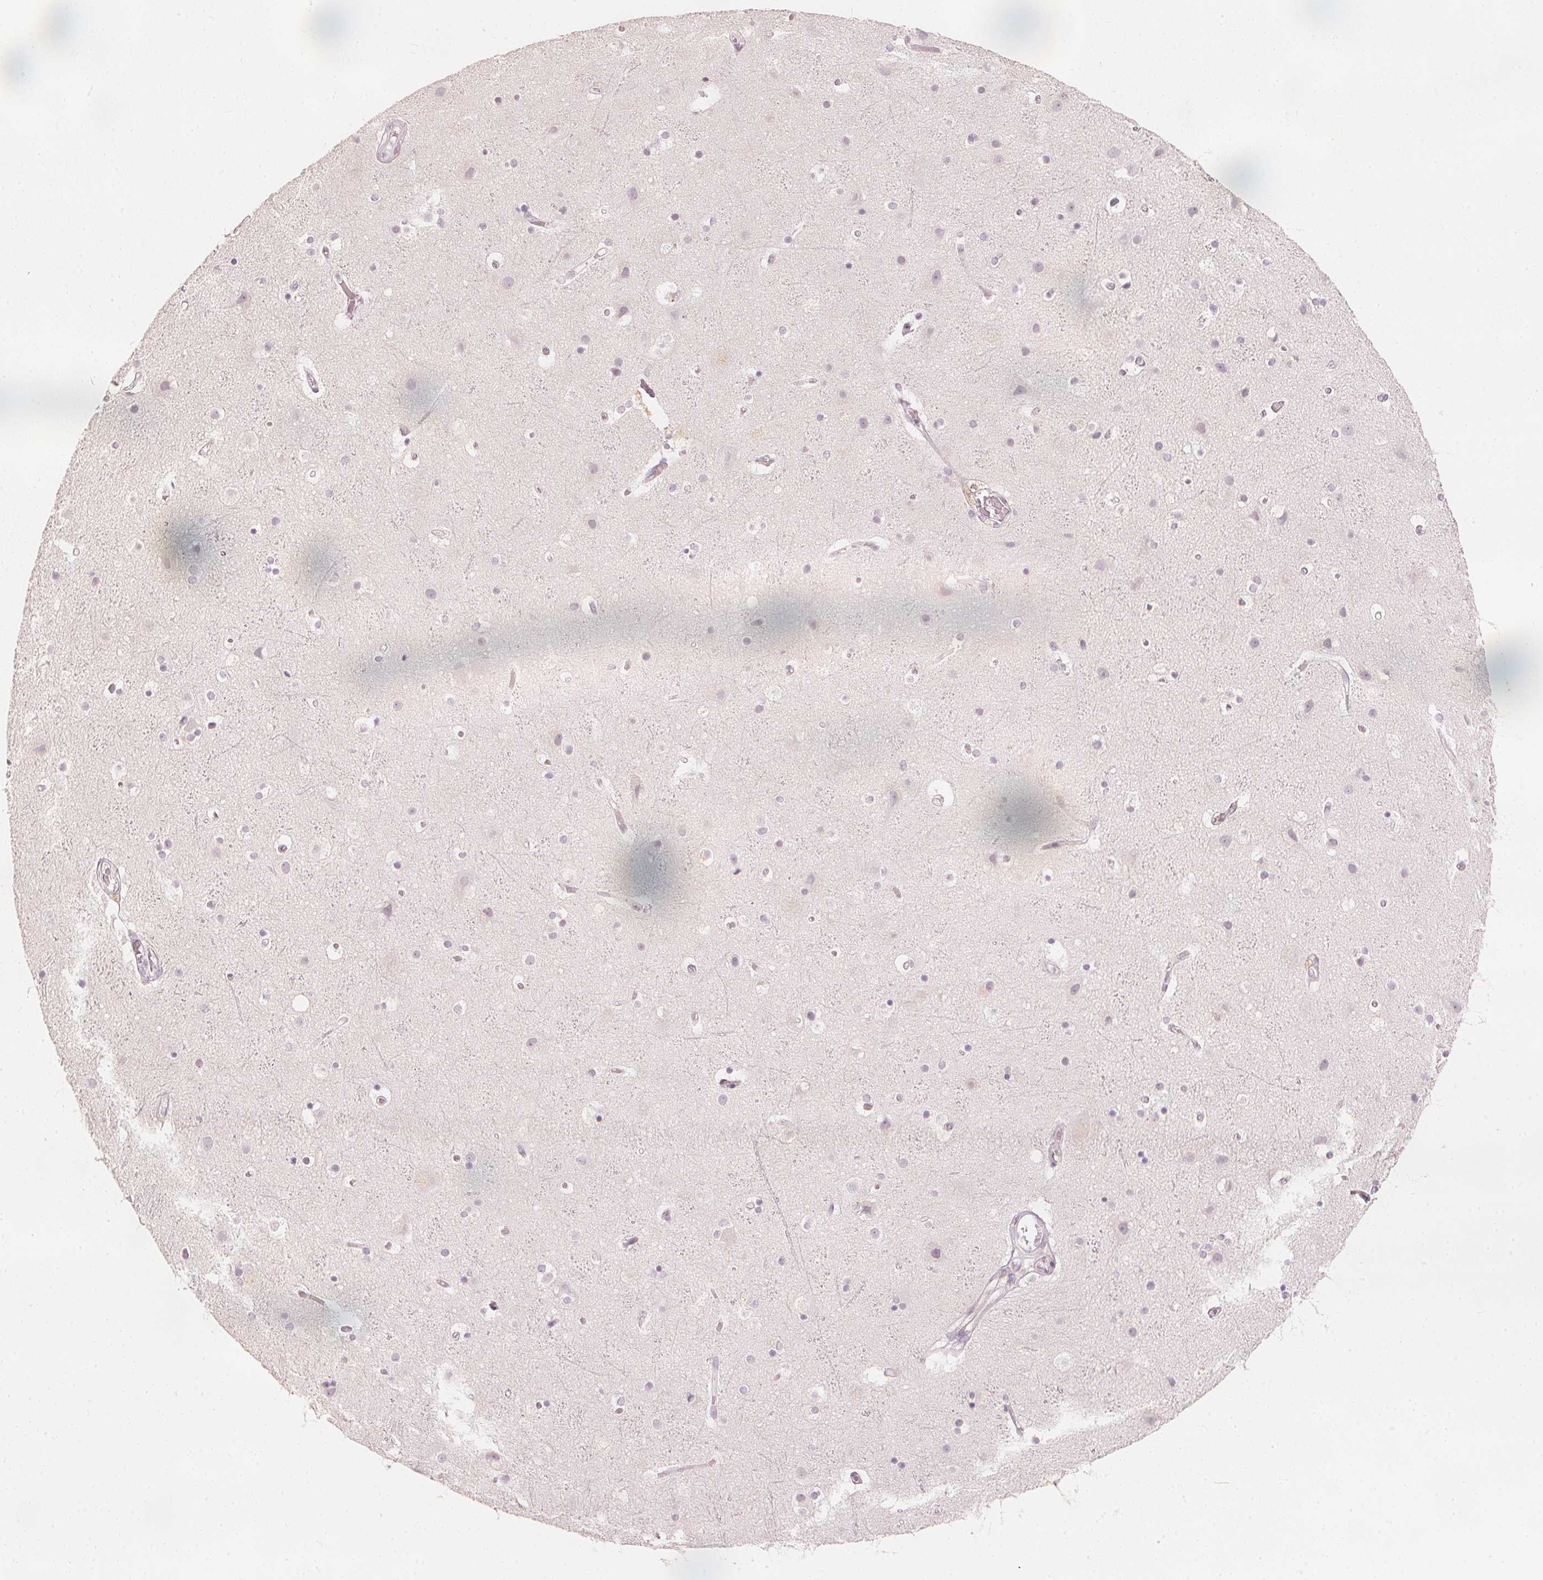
{"staining": {"intensity": "negative", "quantity": "none", "location": "none"}, "tissue": "cerebral cortex", "cell_type": "Endothelial cells", "image_type": "normal", "snomed": [{"axis": "morphology", "description": "Normal tissue, NOS"}, {"axis": "topography", "description": "Cerebral cortex"}], "caption": "Endothelial cells show no significant staining in benign cerebral cortex. Nuclei are stained in blue.", "gene": "CALB1", "patient": {"sex": "female", "age": 52}}